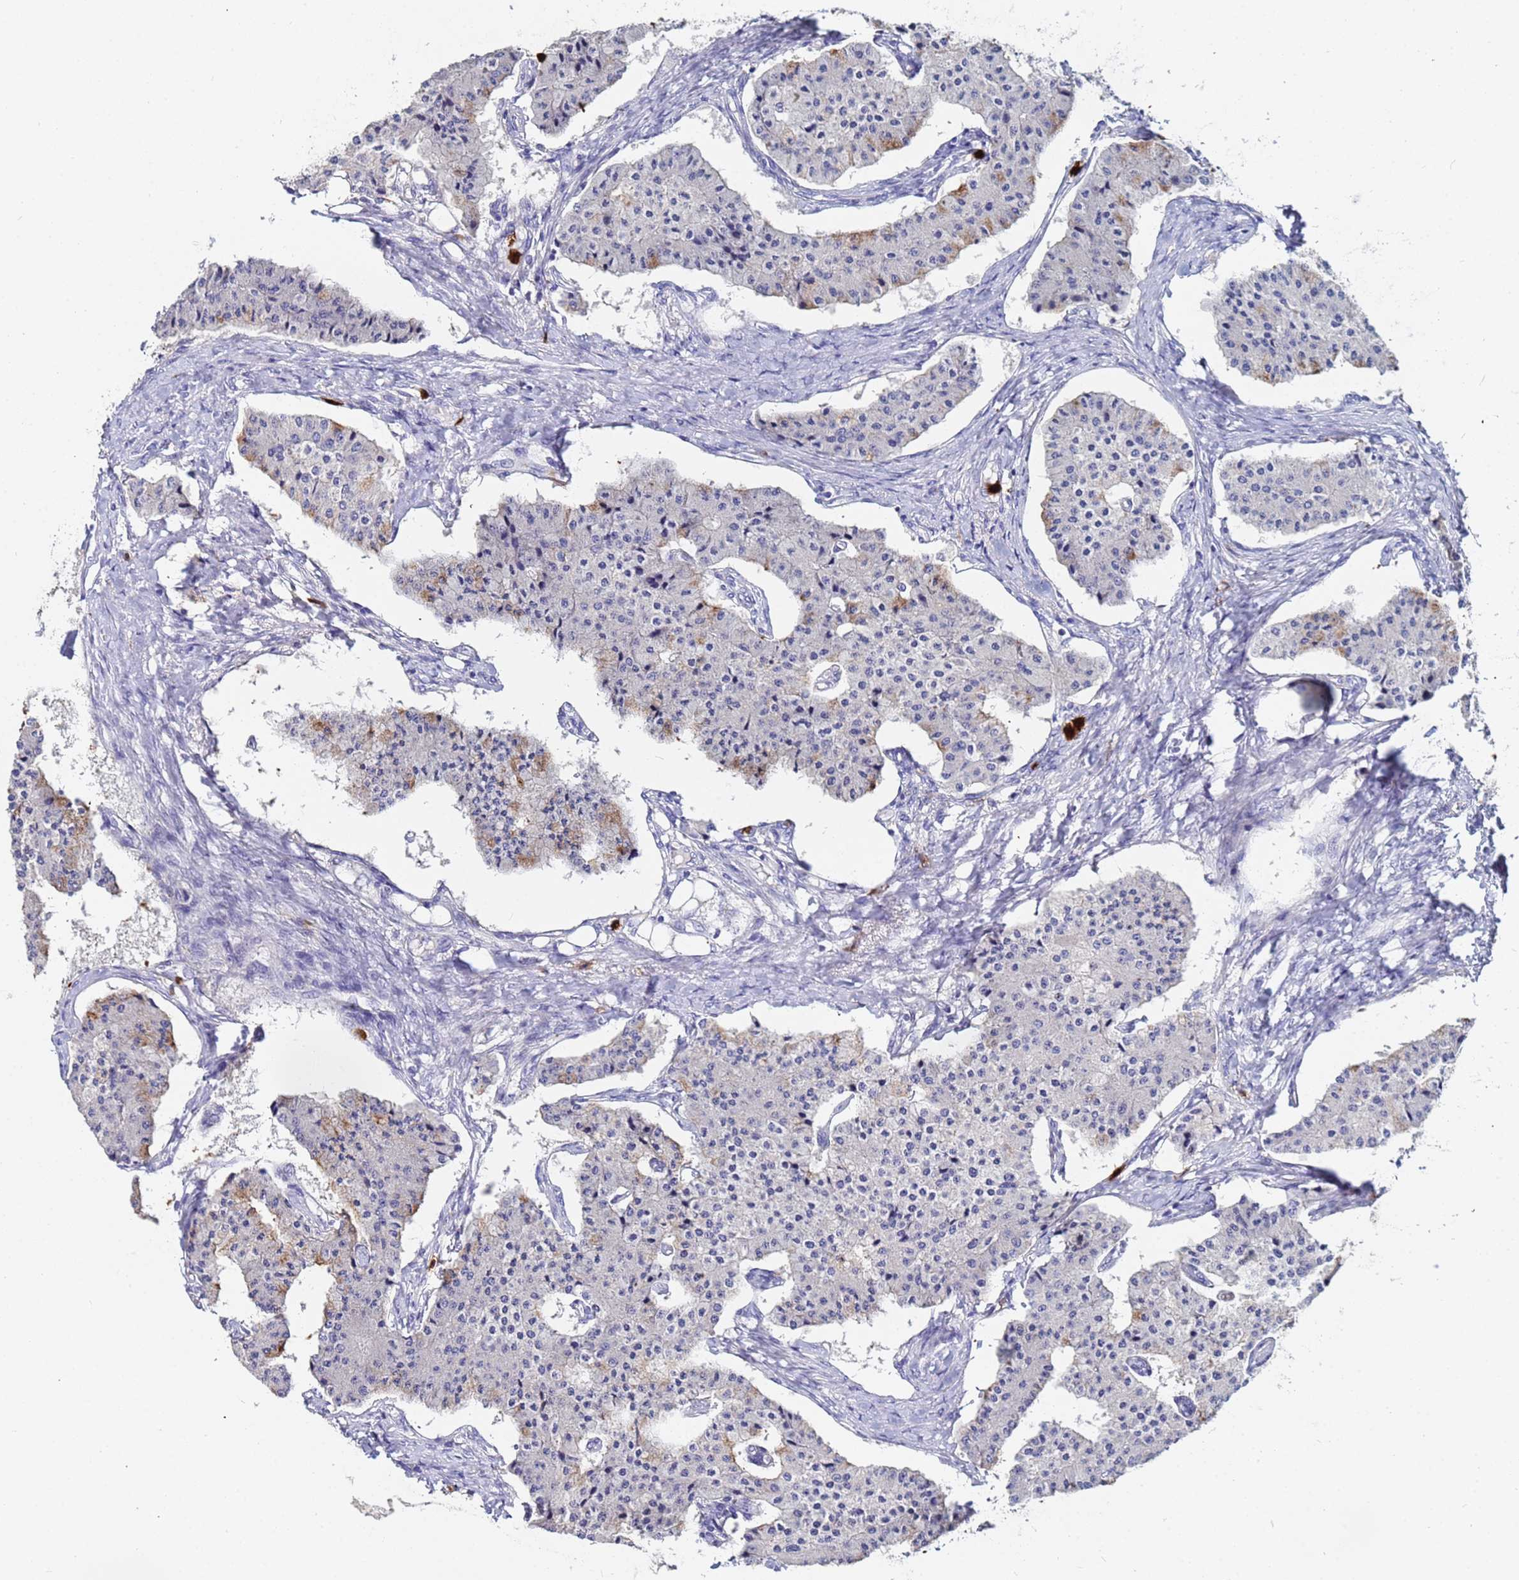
{"staining": {"intensity": "weak", "quantity": "<25%", "location": "cytoplasmic/membranous"}, "tissue": "carcinoid", "cell_type": "Tumor cells", "image_type": "cancer", "snomed": [{"axis": "morphology", "description": "Carcinoid, malignant, NOS"}, {"axis": "topography", "description": "Colon"}], "caption": "Protein analysis of carcinoid (malignant) exhibits no significant positivity in tumor cells. (DAB immunohistochemistry (IHC) with hematoxylin counter stain).", "gene": "TUBAL3", "patient": {"sex": "female", "age": 52}}